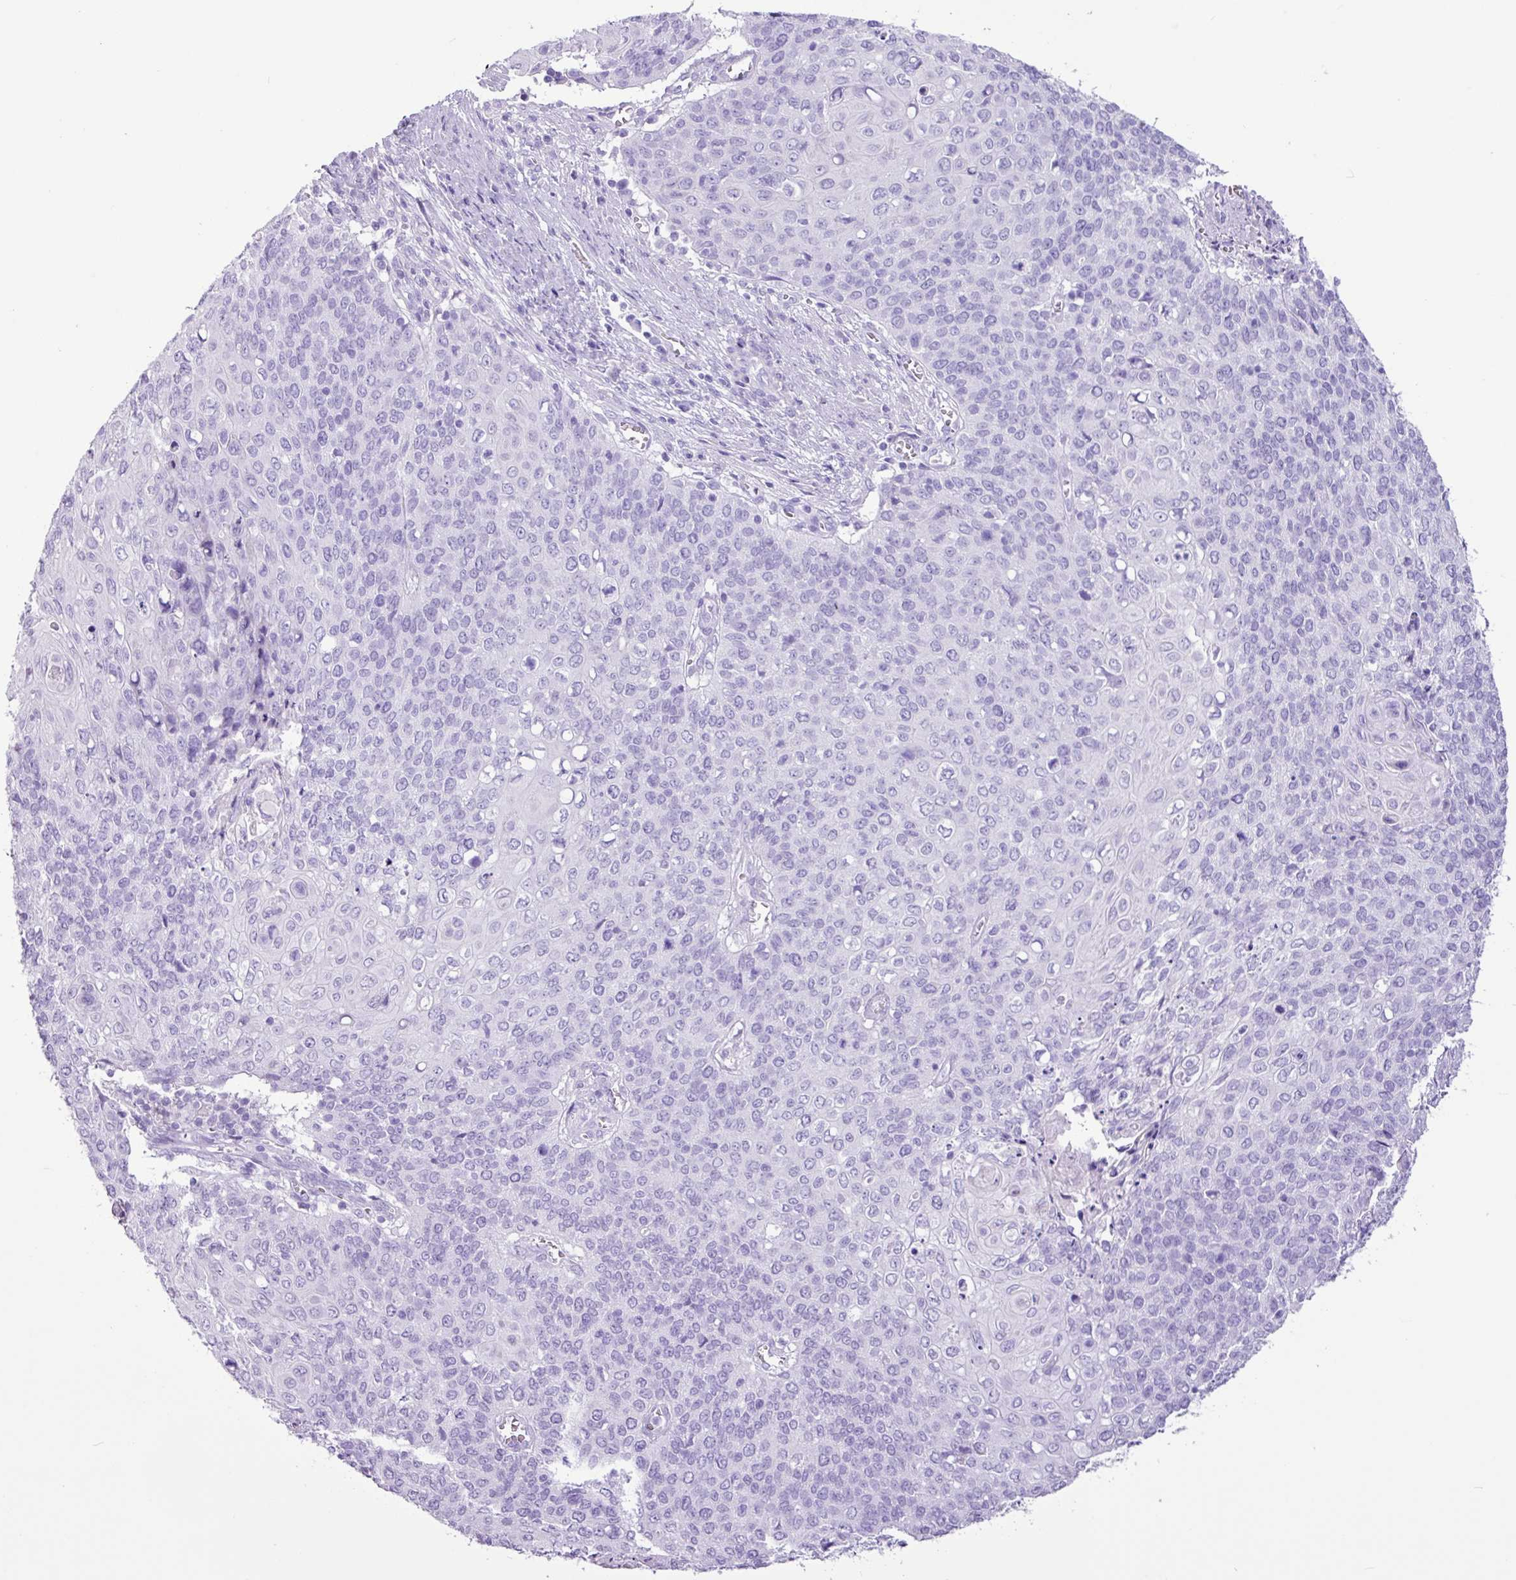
{"staining": {"intensity": "negative", "quantity": "none", "location": "none"}, "tissue": "cervical cancer", "cell_type": "Tumor cells", "image_type": "cancer", "snomed": [{"axis": "morphology", "description": "Squamous cell carcinoma, NOS"}, {"axis": "topography", "description": "Cervix"}], "caption": "There is no significant positivity in tumor cells of cervical squamous cell carcinoma. (DAB (3,3'-diaminobenzidine) immunohistochemistry (IHC) visualized using brightfield microscopy, high magnification).", "gene": "CKMT2", "patient": {"sex": "female", "age": 39}}